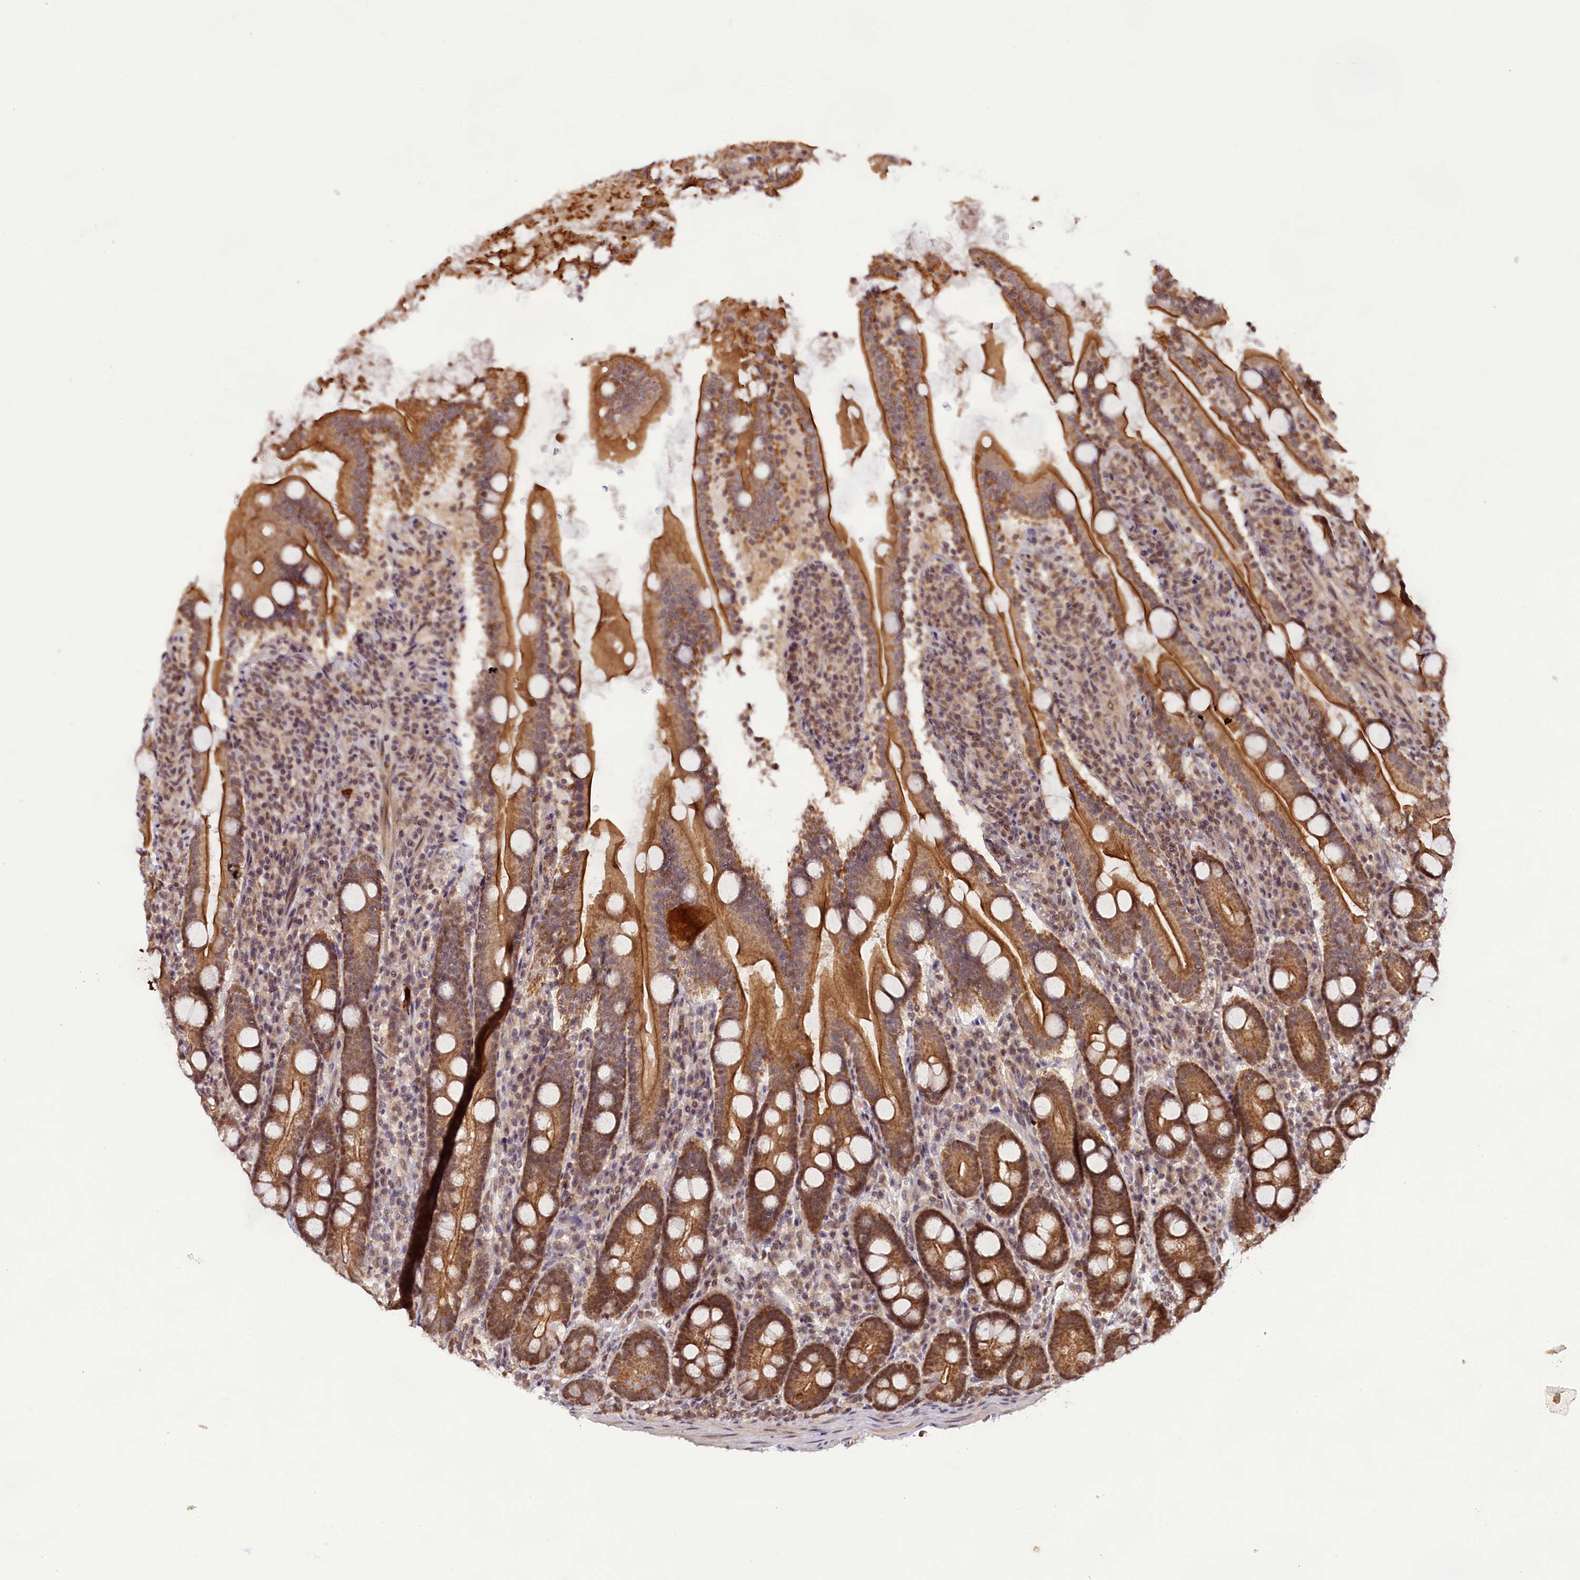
{"staining": {"intensity": "strong", "quantity": ">75%", "location": "cytoplasmic/membranous,nuclear"}, "tissue": "duodenum", "cell_type": "Glandular cells", "image_type": "normal", "snomed": [{"axis": "morphology", "description": "Normal tissue, NOS"}, {"axis": "topography", "description": "Duodenum"}], "caption": "A micrograph of human duodenum stained for a protein reveals strong cytoplasmic/membranous,nuclear brown staining in glandular cells.", "gene": "CARD8", "patient": {"sex": "male", "age": 35}}